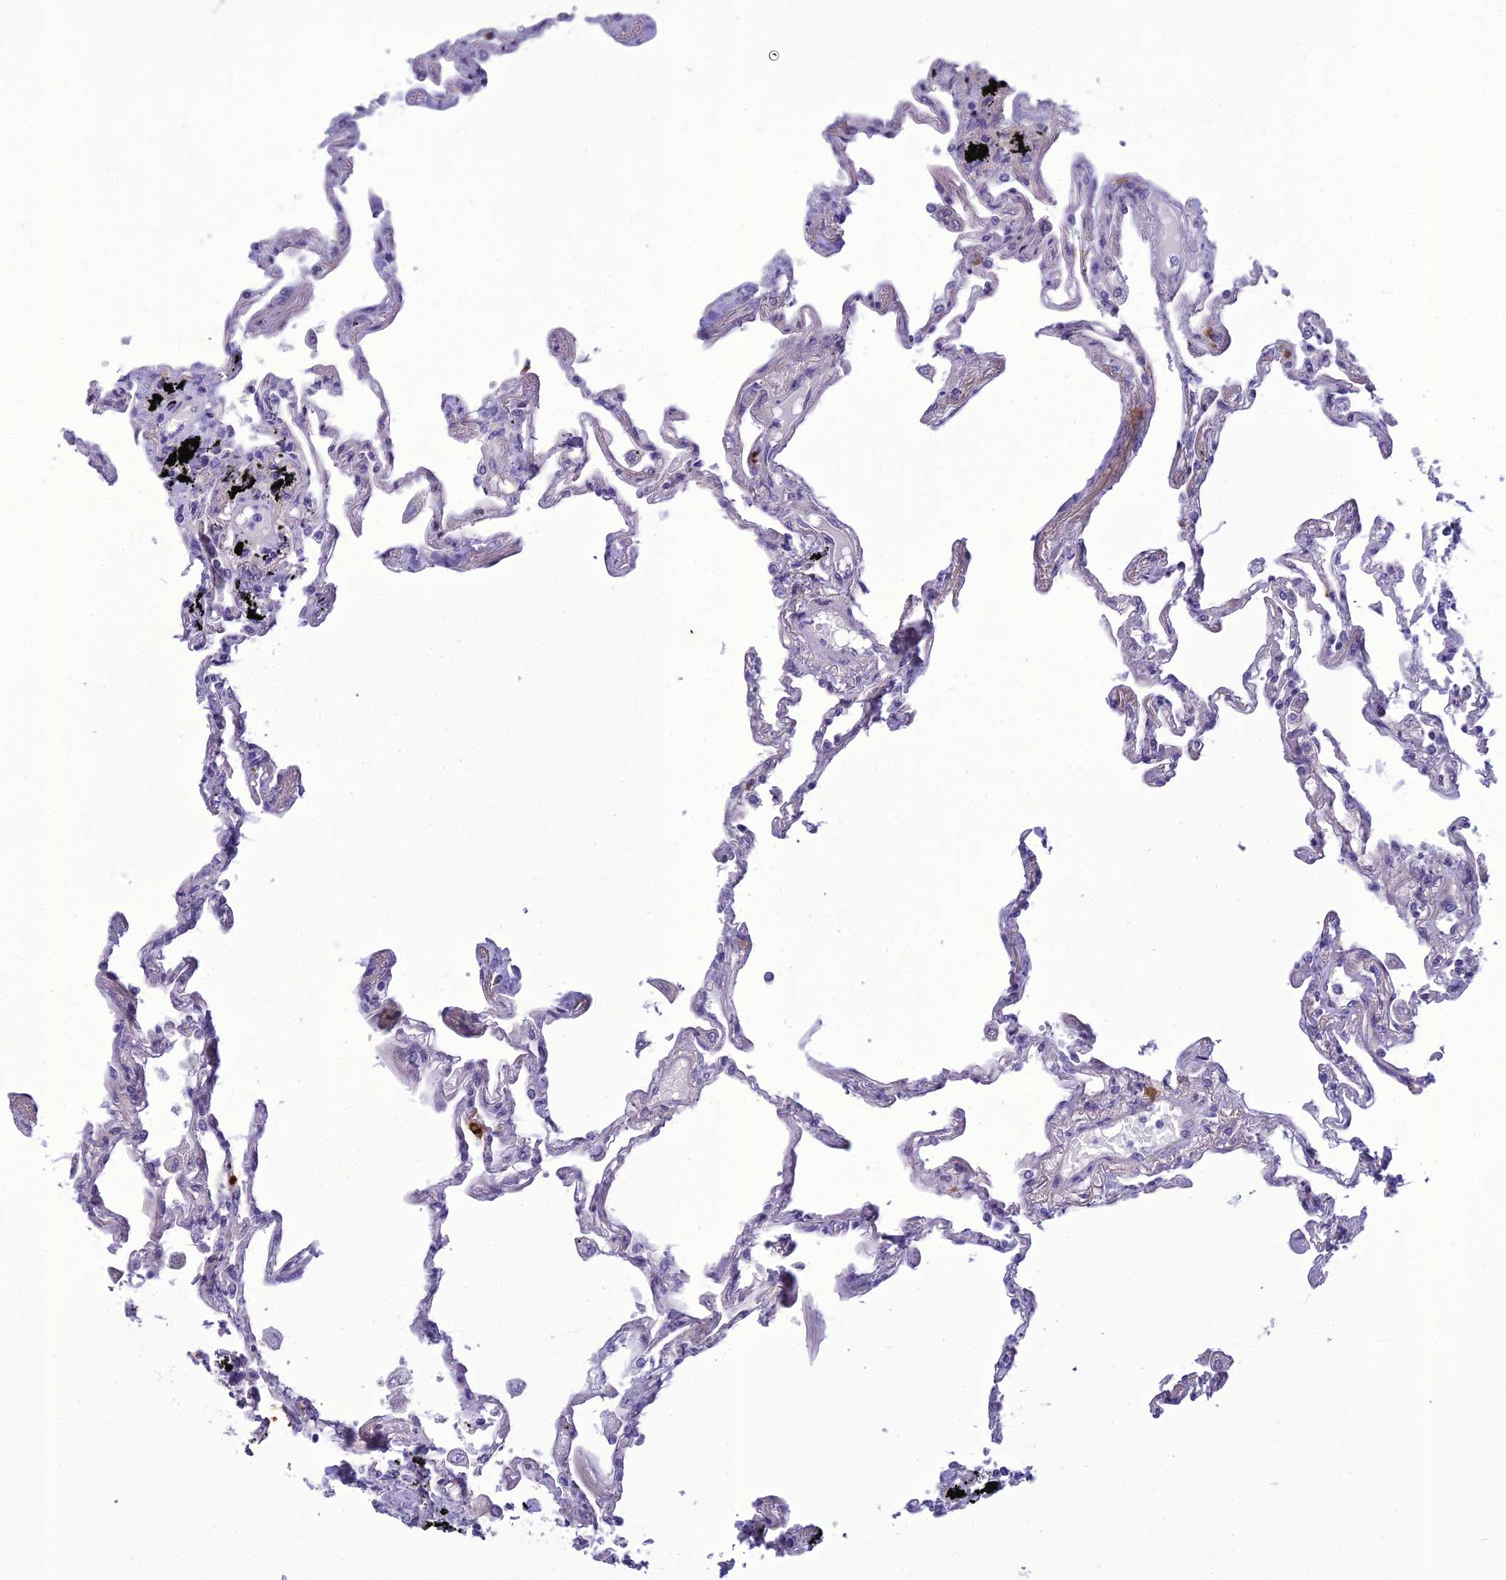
{"staining": {"intensity": "negative", "quantity": "none", "location": "none"}, "tissue": "lung", "cell_type": "Alveolar cells", "image_type": "normal", "snomed": [{"axis": "morphology", "description": "Normal tissue, NOS"}, {"axis": "topography", "description": "Lung"}], "caption": "The IHC micrograph has no significant staining in alveolar cells of lung. Nuclei are stained in blue.", "gene": "BBS7", "patient": {"sex": "female", "age": 67}}